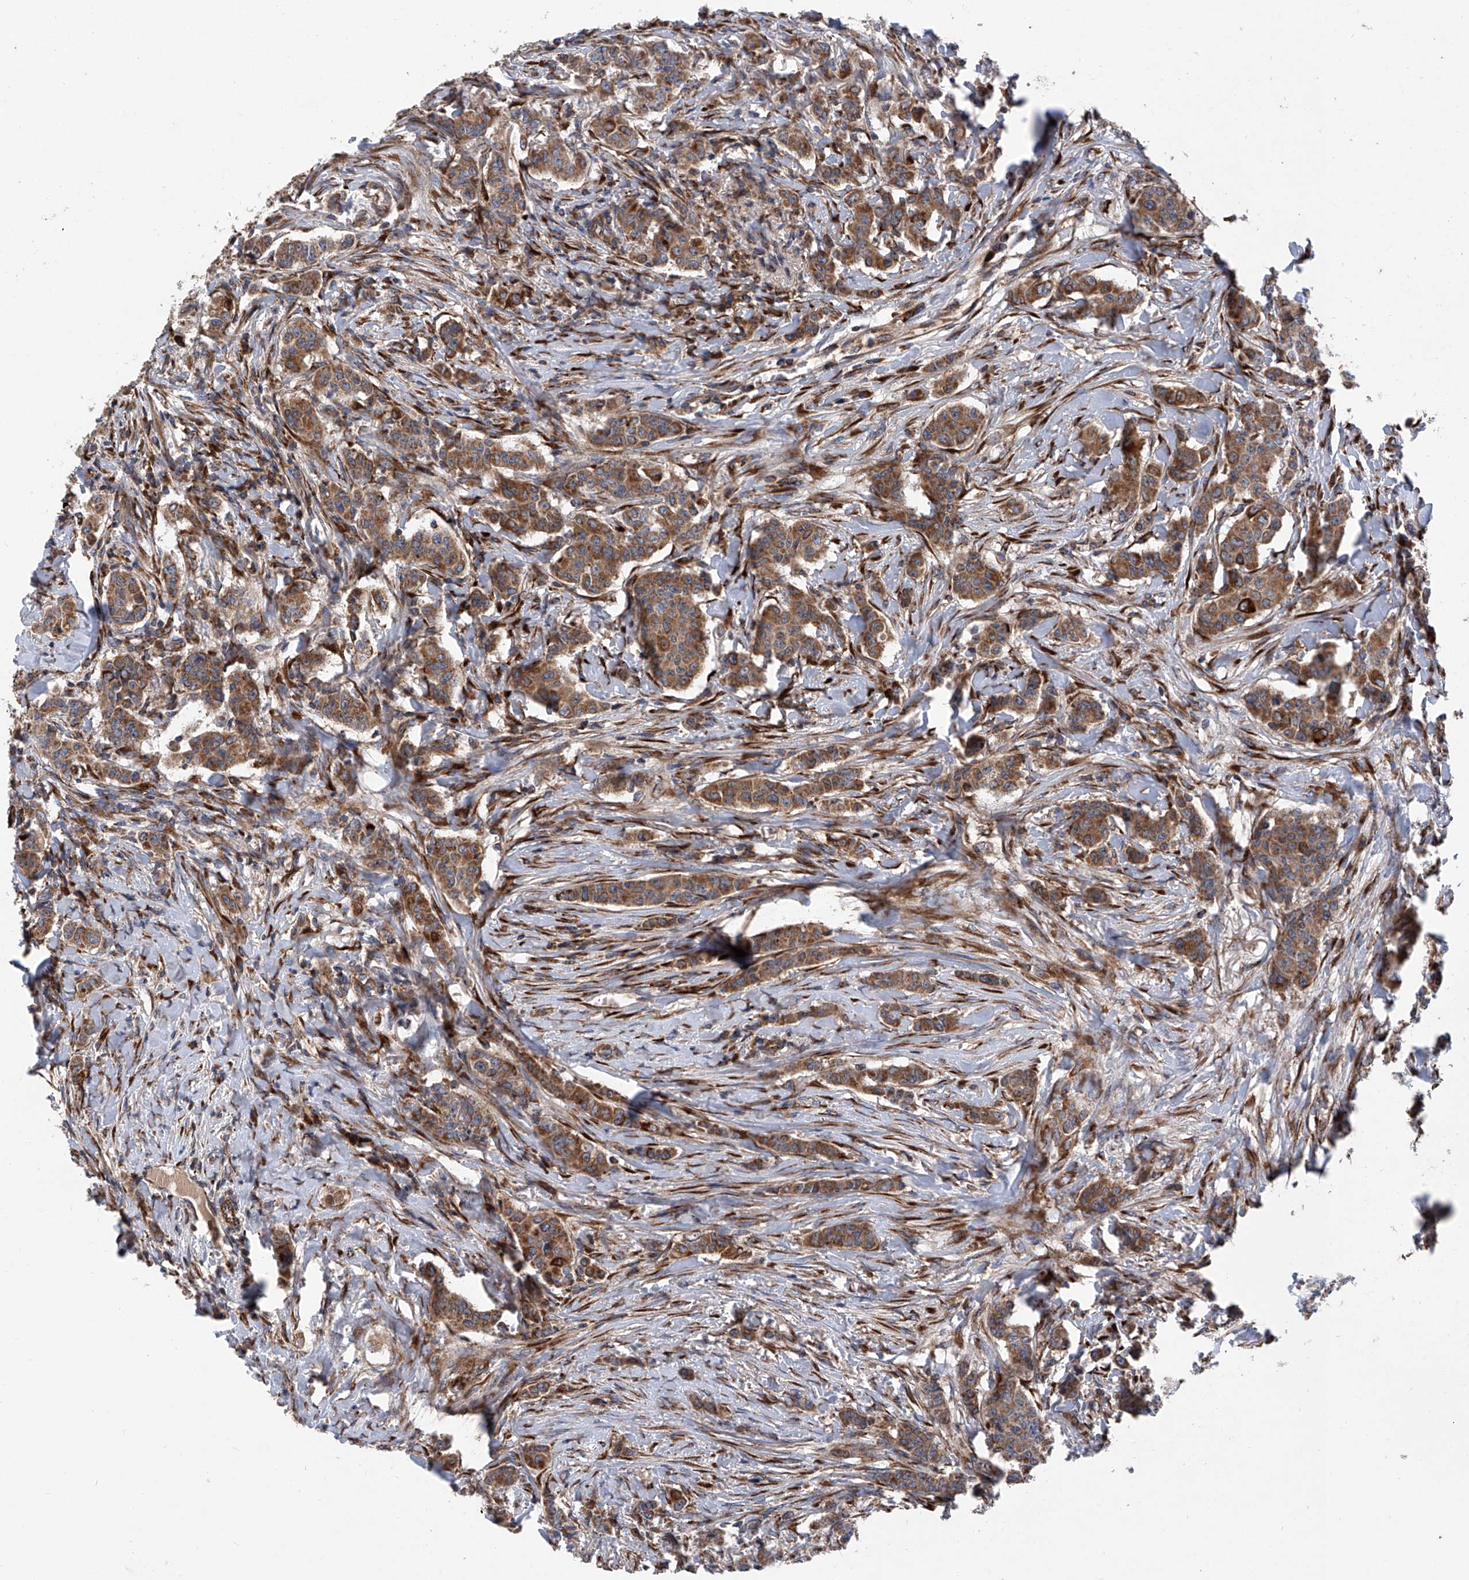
{"staining": {"intensity": "moderate", "quantity": ">75%", "location": "cytoplasmic/membranous"}, "tissue": "breast cancer", "cell_type": "Tumor cells", "image_type": "cancer", "snomed": [{"axis": "morphology", "description": "Duct carcinoma"}, {"axis": "topography", "description": "Breast"}], "caption": "Immunohistochemistry (IHC) (DAB (3,3'-diaminobenzidine)) staining of human breast cancer (infiltrating ductal carcinoma) shows moderate cytoplasmic/membranous protein expression in about >75% of tumor cells.", "gene": "ASCC3", "patient": {"sex": "female", "age": 40}}